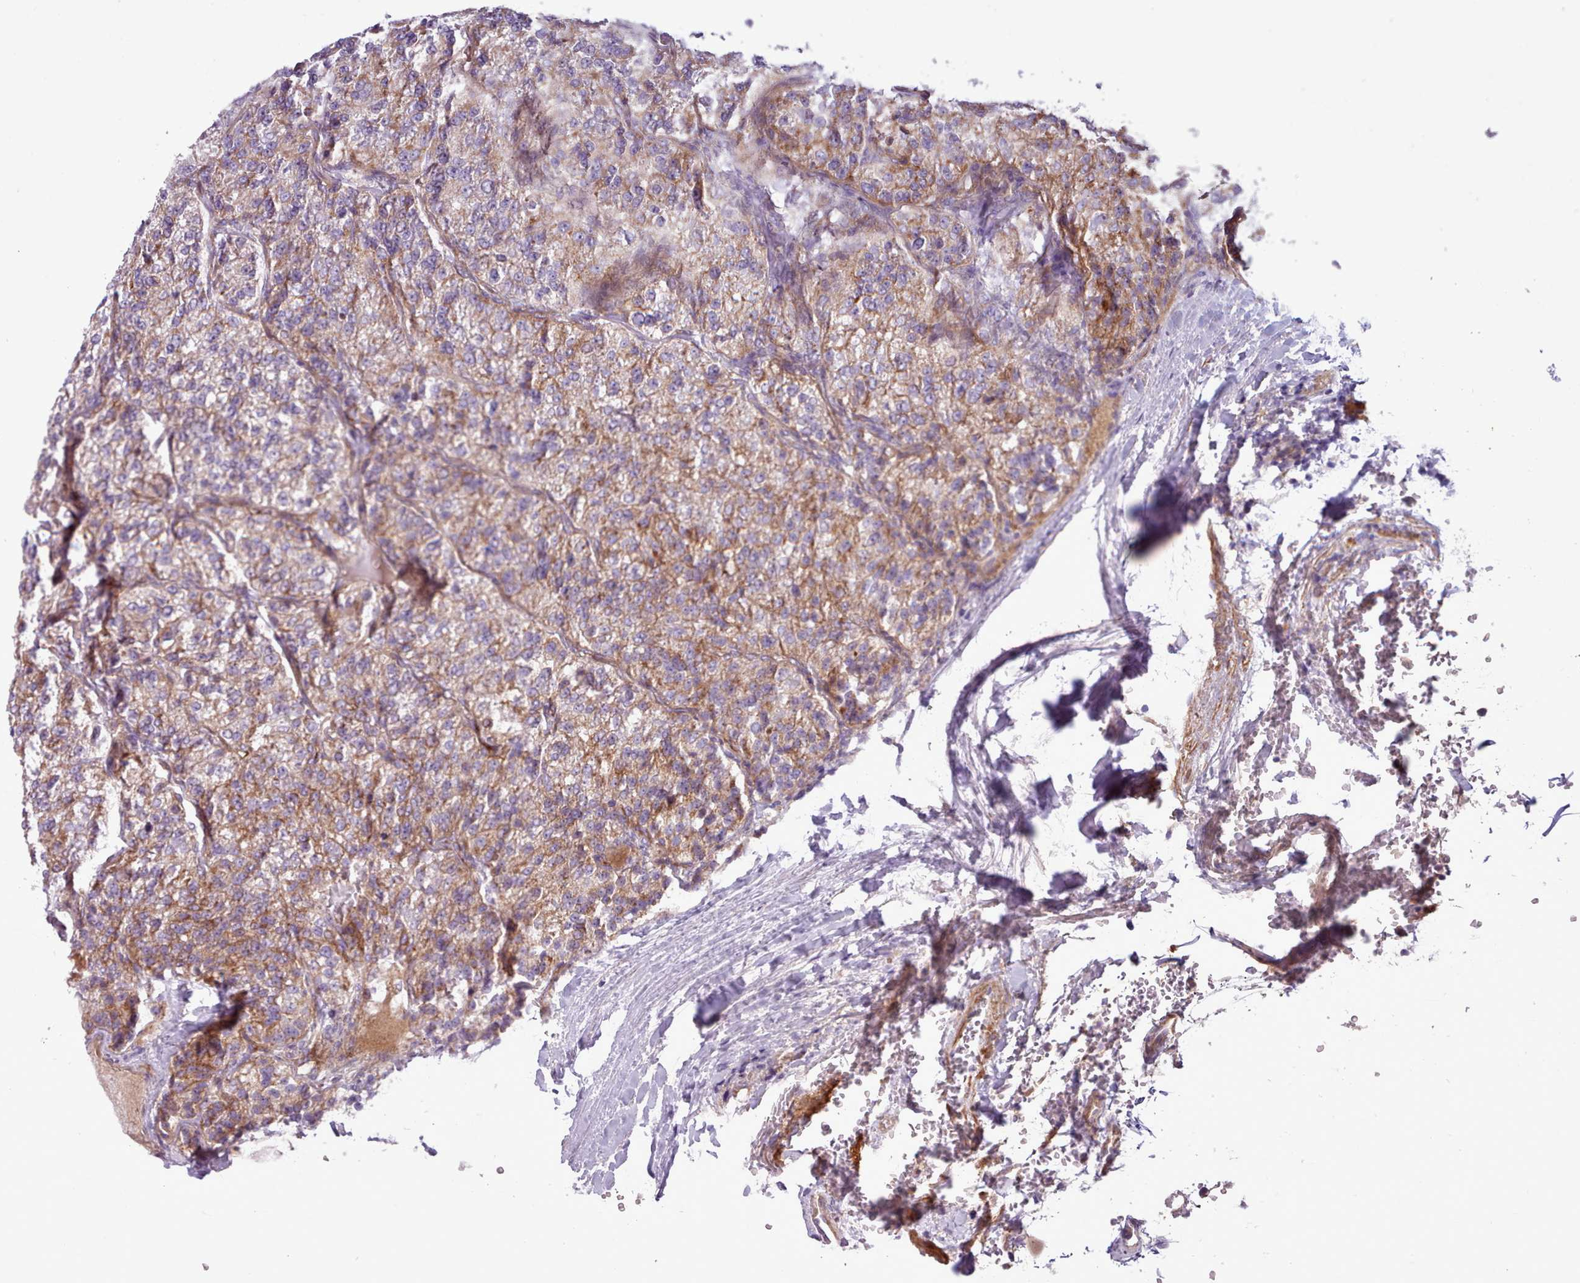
{"staining": {"intensity": "moderate", "quantity": "25%-75%", "location": "cytoplasmic/membranous"}, "tissue": "renal cancer", "cell_type": "Tumor cells", "image_type": "cancer", "snomed": [{"axis": "morphology", "description": "Adenocarcinoma, NOS"}, {"axis": "topography", "description": "Kidney"}], "caption": "Renal cancer stained with a protein marker displays moderate staining in tumor cells.", "gene": "TENT4B", "patient": {"sex": "female", "age": 63}}